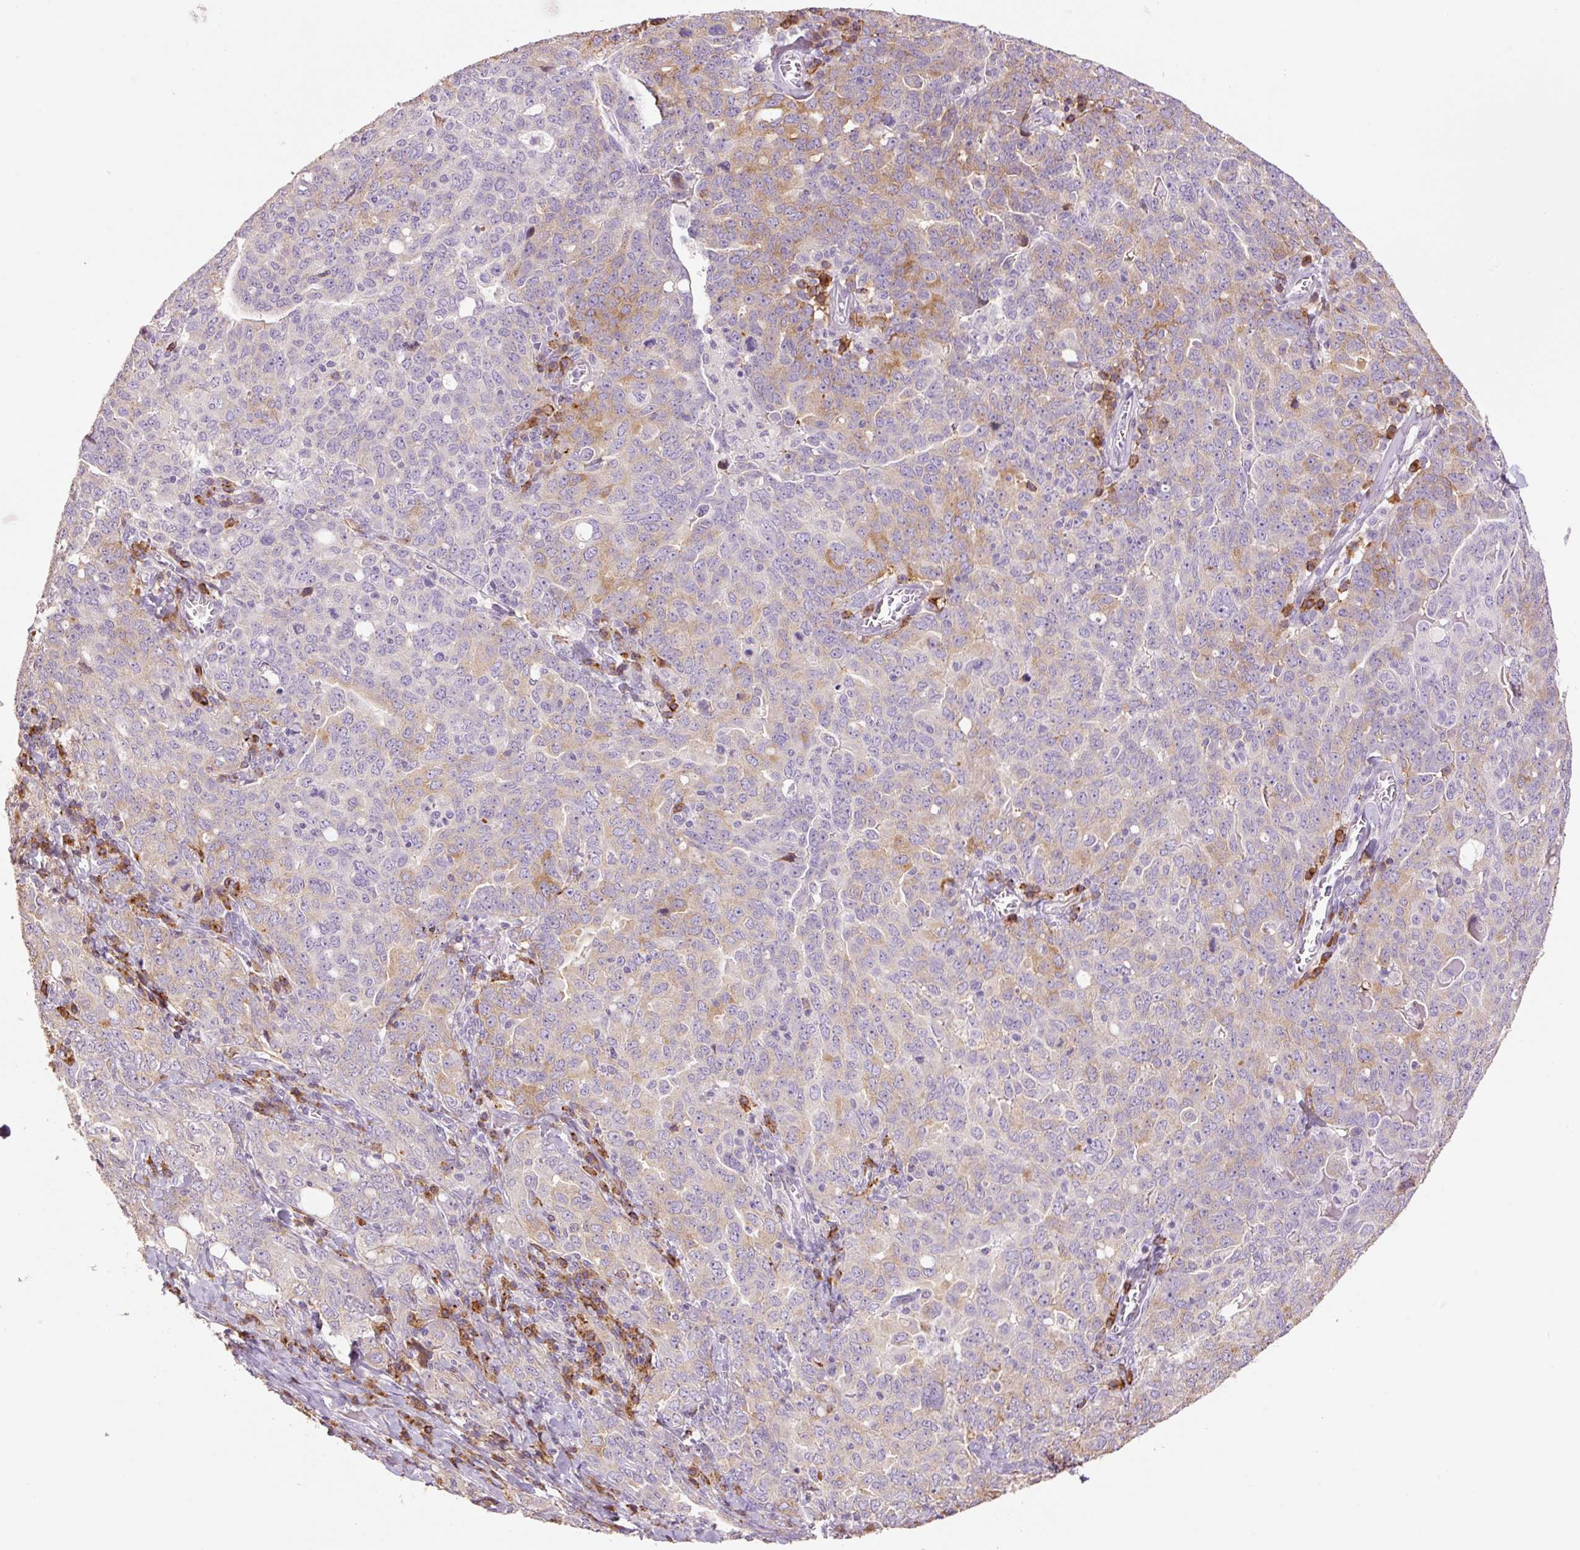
{"staining": {"intensity": "moderate", "quantity": "<25%", "location": "cytoplasmic/membranous"}, "tissue": "ovarian cancer", "cell_type": "Tumor cells", "image_type": "cancer", "snomed": [{"axis": "morphology", "description": "Carcinoma, endometroid"}, {"axis": "topography", "description": "Ovary"}], "caption": "A photomicrograph of endometroid carcinoma (ovarian) stained for a protein displays moderate cytoplasmic/membranous brown staining in tumor cells. The protein is stained brown, and the nuclei are stained in blue (DAB IHC with brightfield microscopy, high magnification).", "gene": "HAX1", "patient": {"sex": "female", "age": 62}}